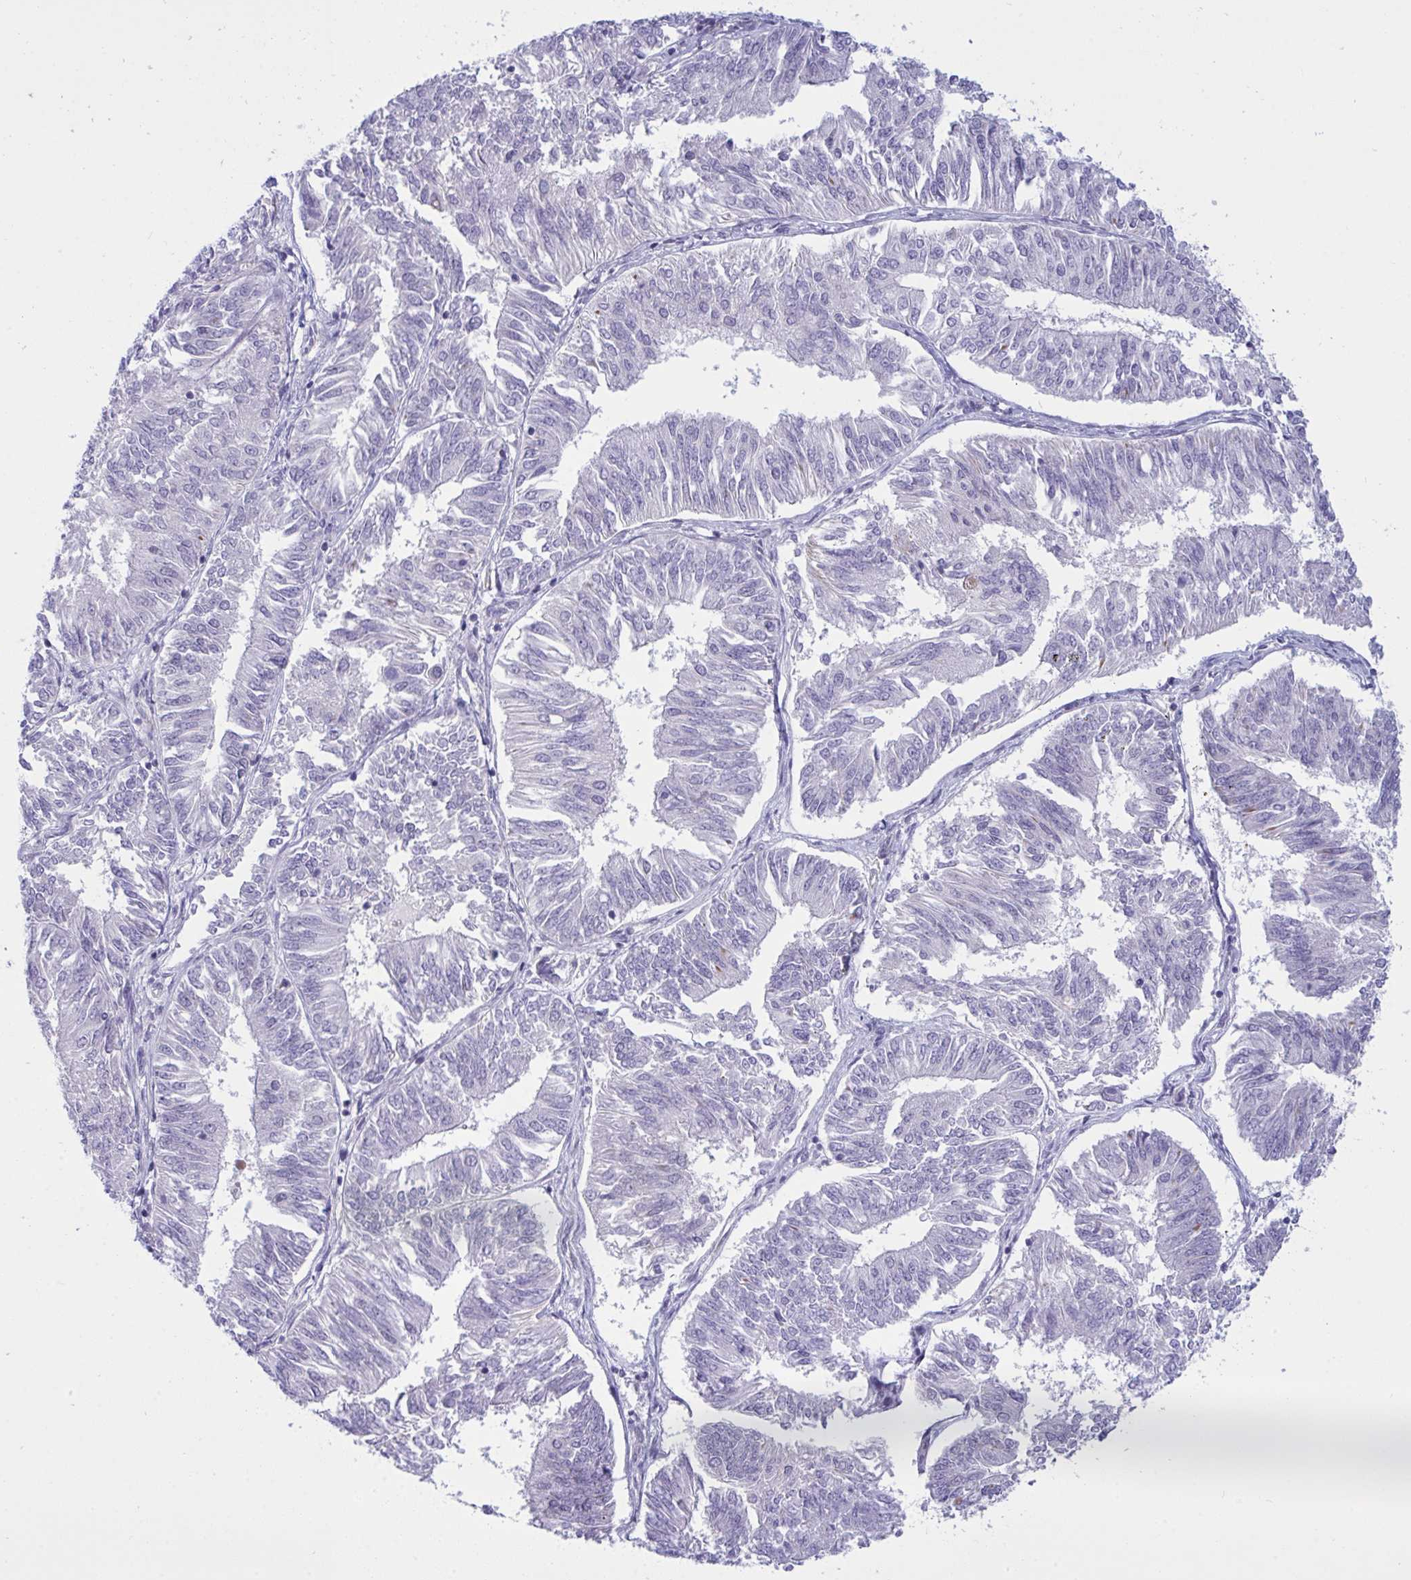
{"staining": {"intensity": "negative", "quantity": "none", "location": "none"}, "tissue": "endometrial cancer", "cell_type": "Tumor cells", "image_type": "cancer", "snomed": [{"axis": "morphology", "description": "Adenocarcinoma, NOS"}, {"axis": "topography", "description": "Endometrium"}], "caption": "Tumor cells are negative for protein expression in human endometrial cancer (adenocarcinoma).", "gene": "DCBLD1", "patient": {"sex": "female", "age": 58}}